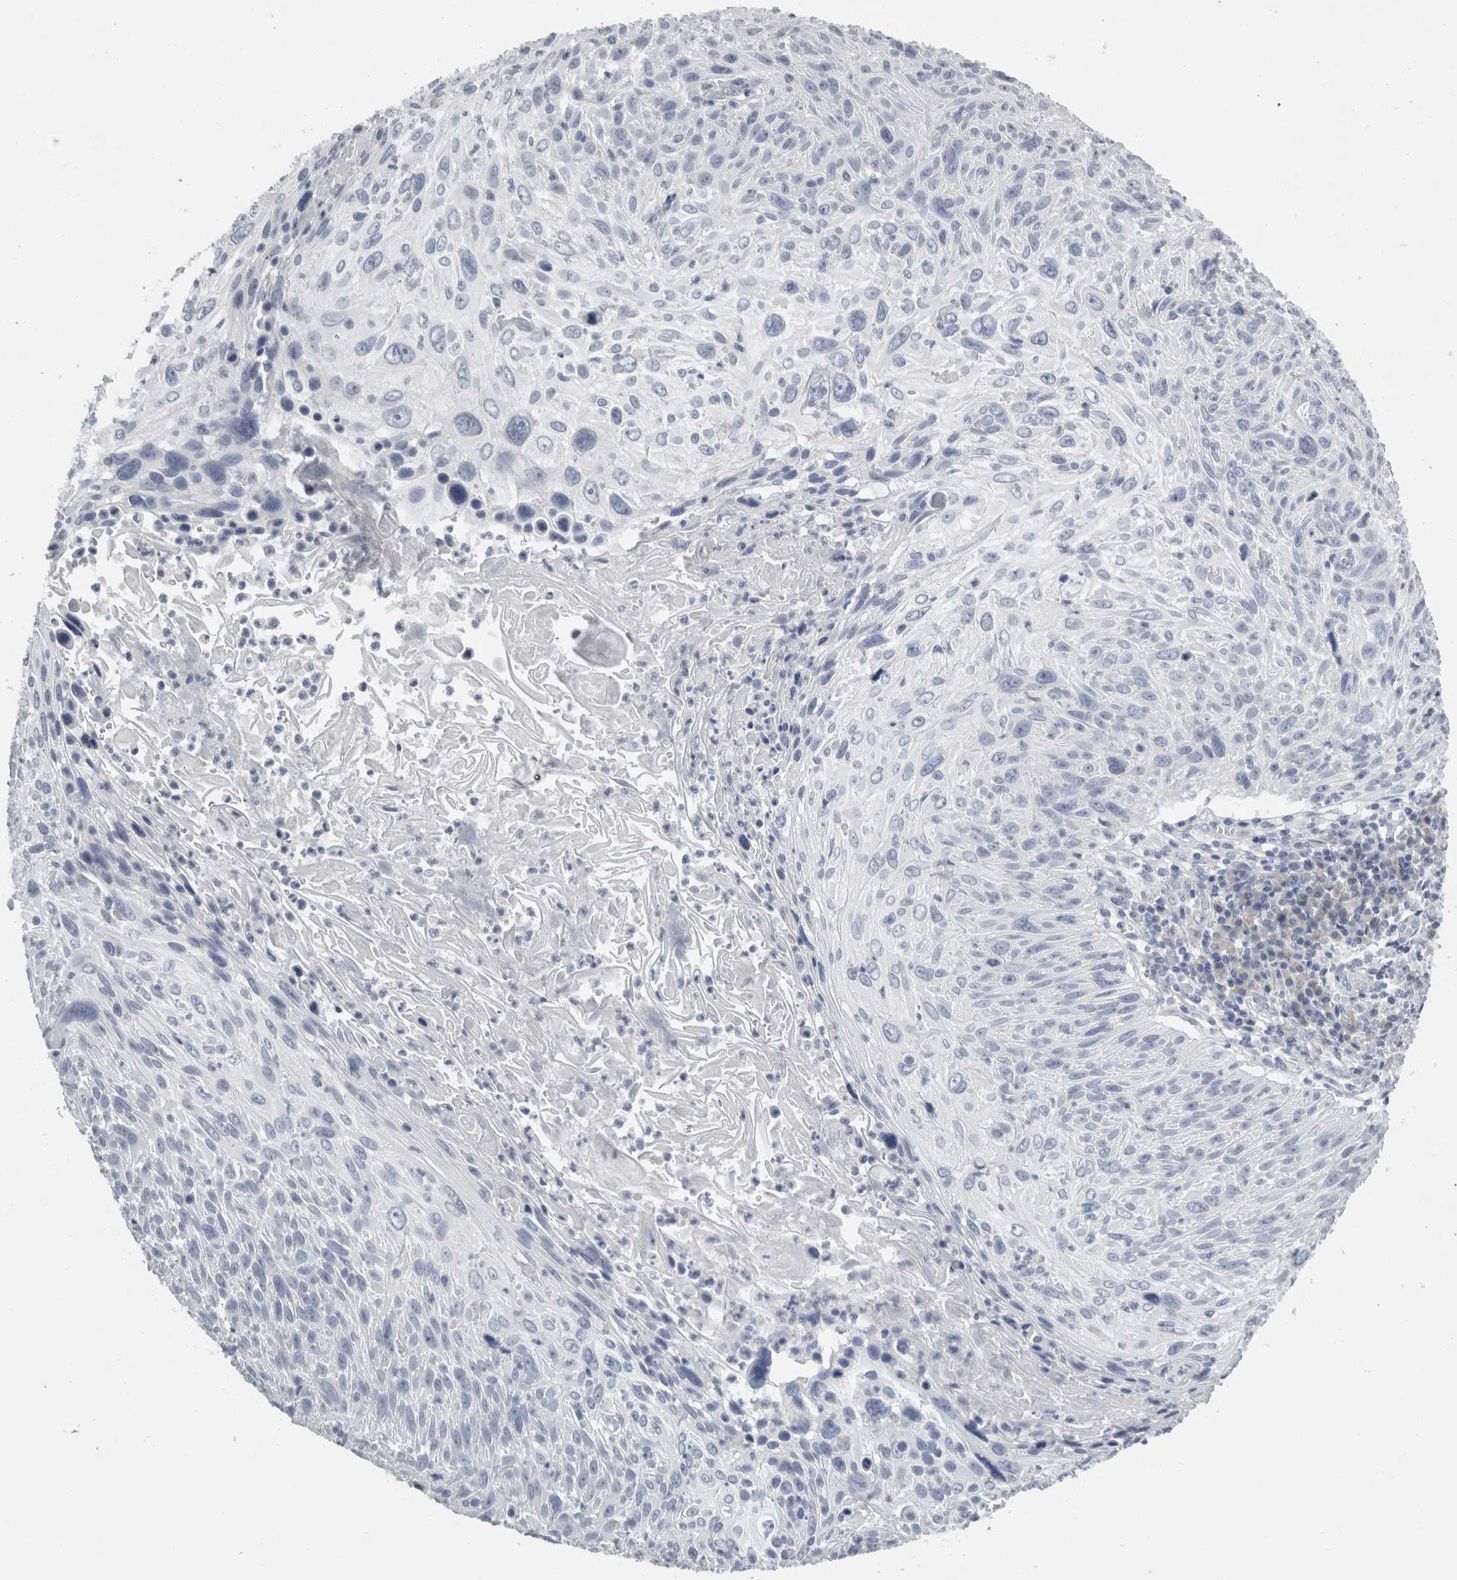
{"staining": {"intensity": "negative", "quantity": "none", "location": "none"}, "tissue": "cervical cancer", "cell_type": "Tumor cells", "image_type": "cancer", "snomed": [{"axis": "morphology", "description": "Squamous cell carcinoma, NOS"}, {"axis": "topography", "description": "Cervix"}], "caption": "Immunohistochemistry (IHC) of cervical cancer (squamous cell carcinoma) displays no expression in tumor cells.", "gene": "TCAP", "patient": {"sex": "female", "age": 51}}